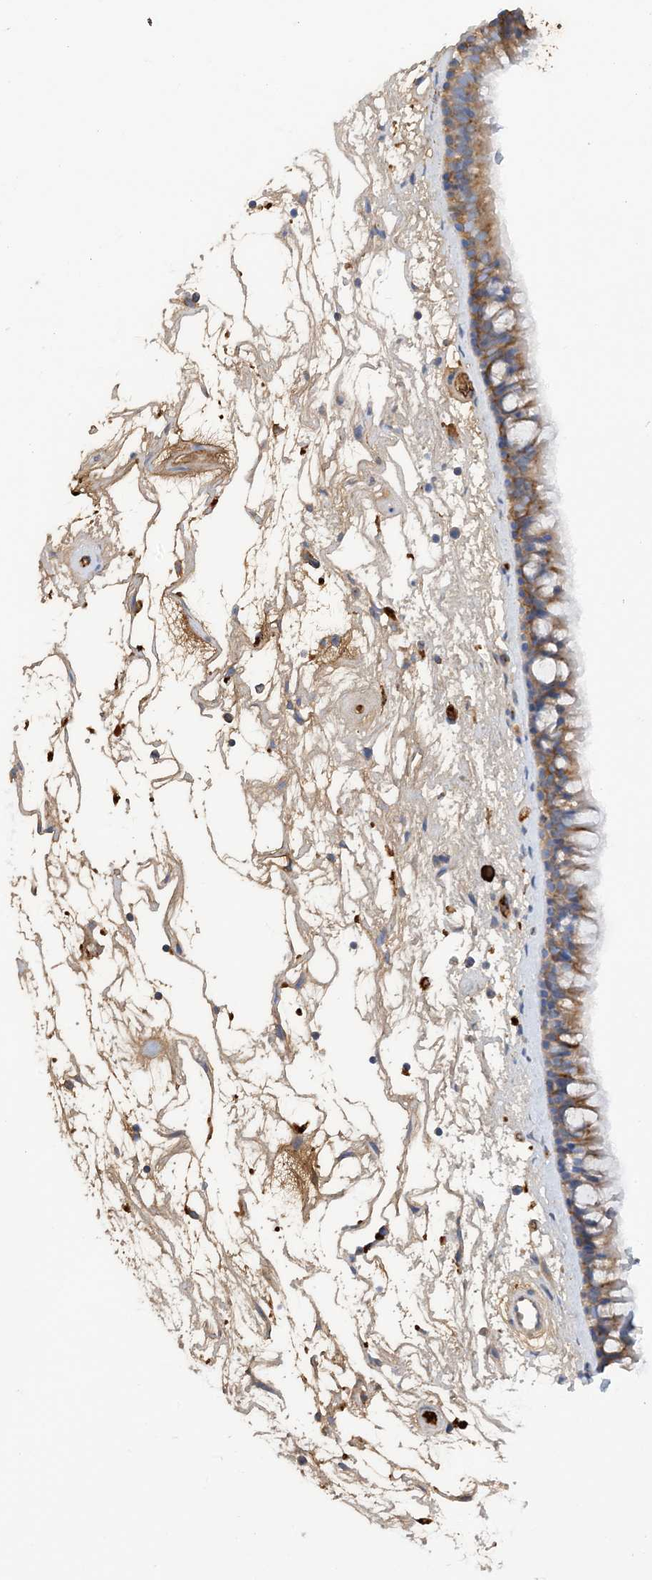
{"staining": {"intensity": "moderate", "quantity": ">75%", "location": "cytoplasmic/membranous"}, "tissue": "nasopharynx", "cell_type": "Respiratory epithelial cells", "image_type": "normal", "snomed": [{"axis": "morphology", "description": "Normal tissue, NOS"}, {"axis": "topography", "description": "Nasopharynx"}], "caption": "Protein expression analysis of benign nasopharynx reveals moderate cytoplasmic/membranous expression in about >75% of respiratory epithelial cells. (DAB (3,3'-diaminobenzidine) = brown stain, brightfield microscopy at high magnification).", "gene": "SLC5A11", "patient": {"sex": "male", "age": 64}}